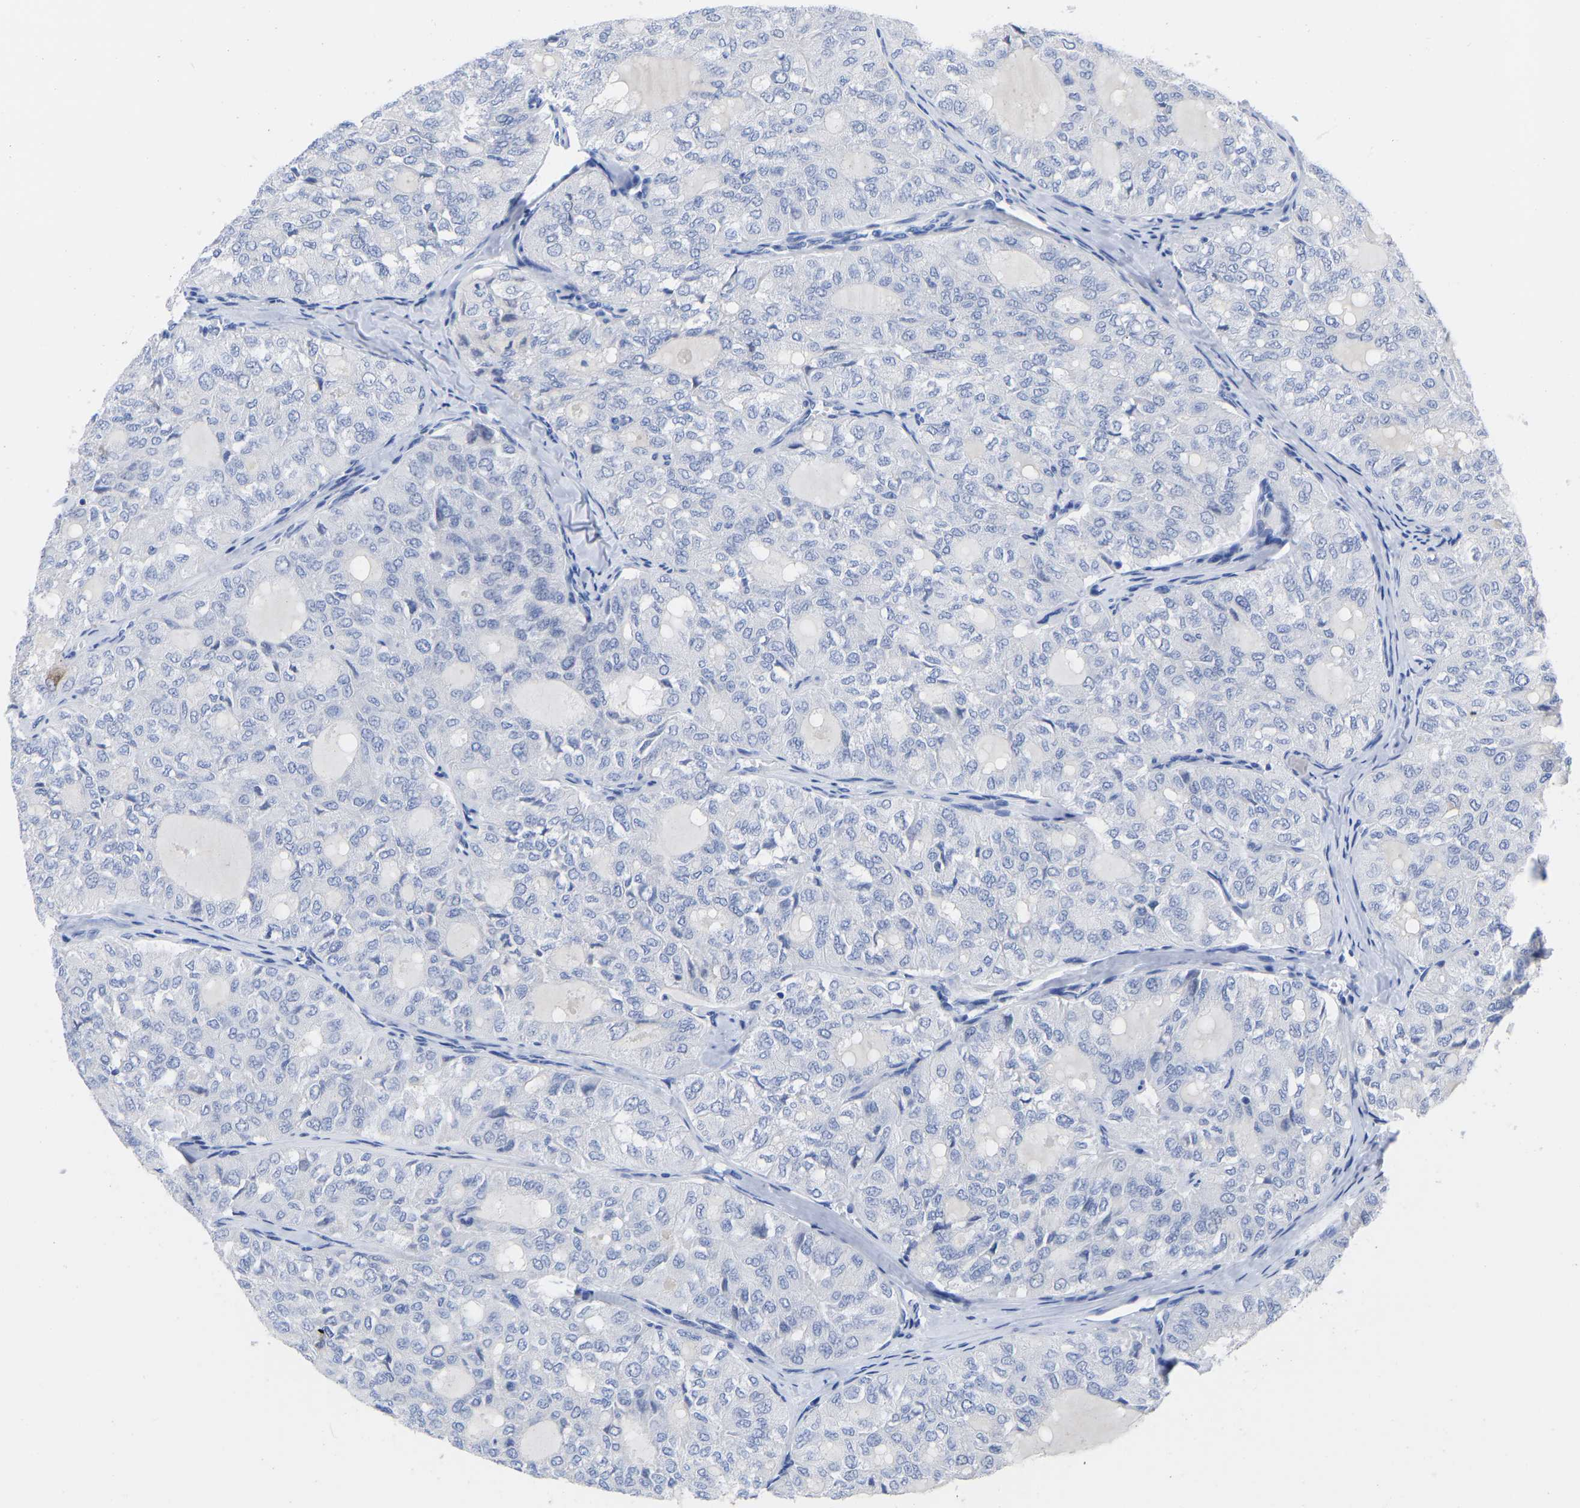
{"staining": {"intensity": "negative", "quantity": "none", "location": "none"}, "tissue": "thyroid cancer", "cell_type": "Tumor cells", "image_type": "cancer", "snomed": [{"axis": "morphology", "description": "Follicular adenoma carcinoma, NOS"}, {"axis": "topography", "description": "Thyroid gland"}], "caption": "An image of thyroid follicular adenoma carcinoma stained for a protein exhibits no brown staining in tumor cells.", "gene": "GPA33", "patient": {"sex": "male", "age": 75}}